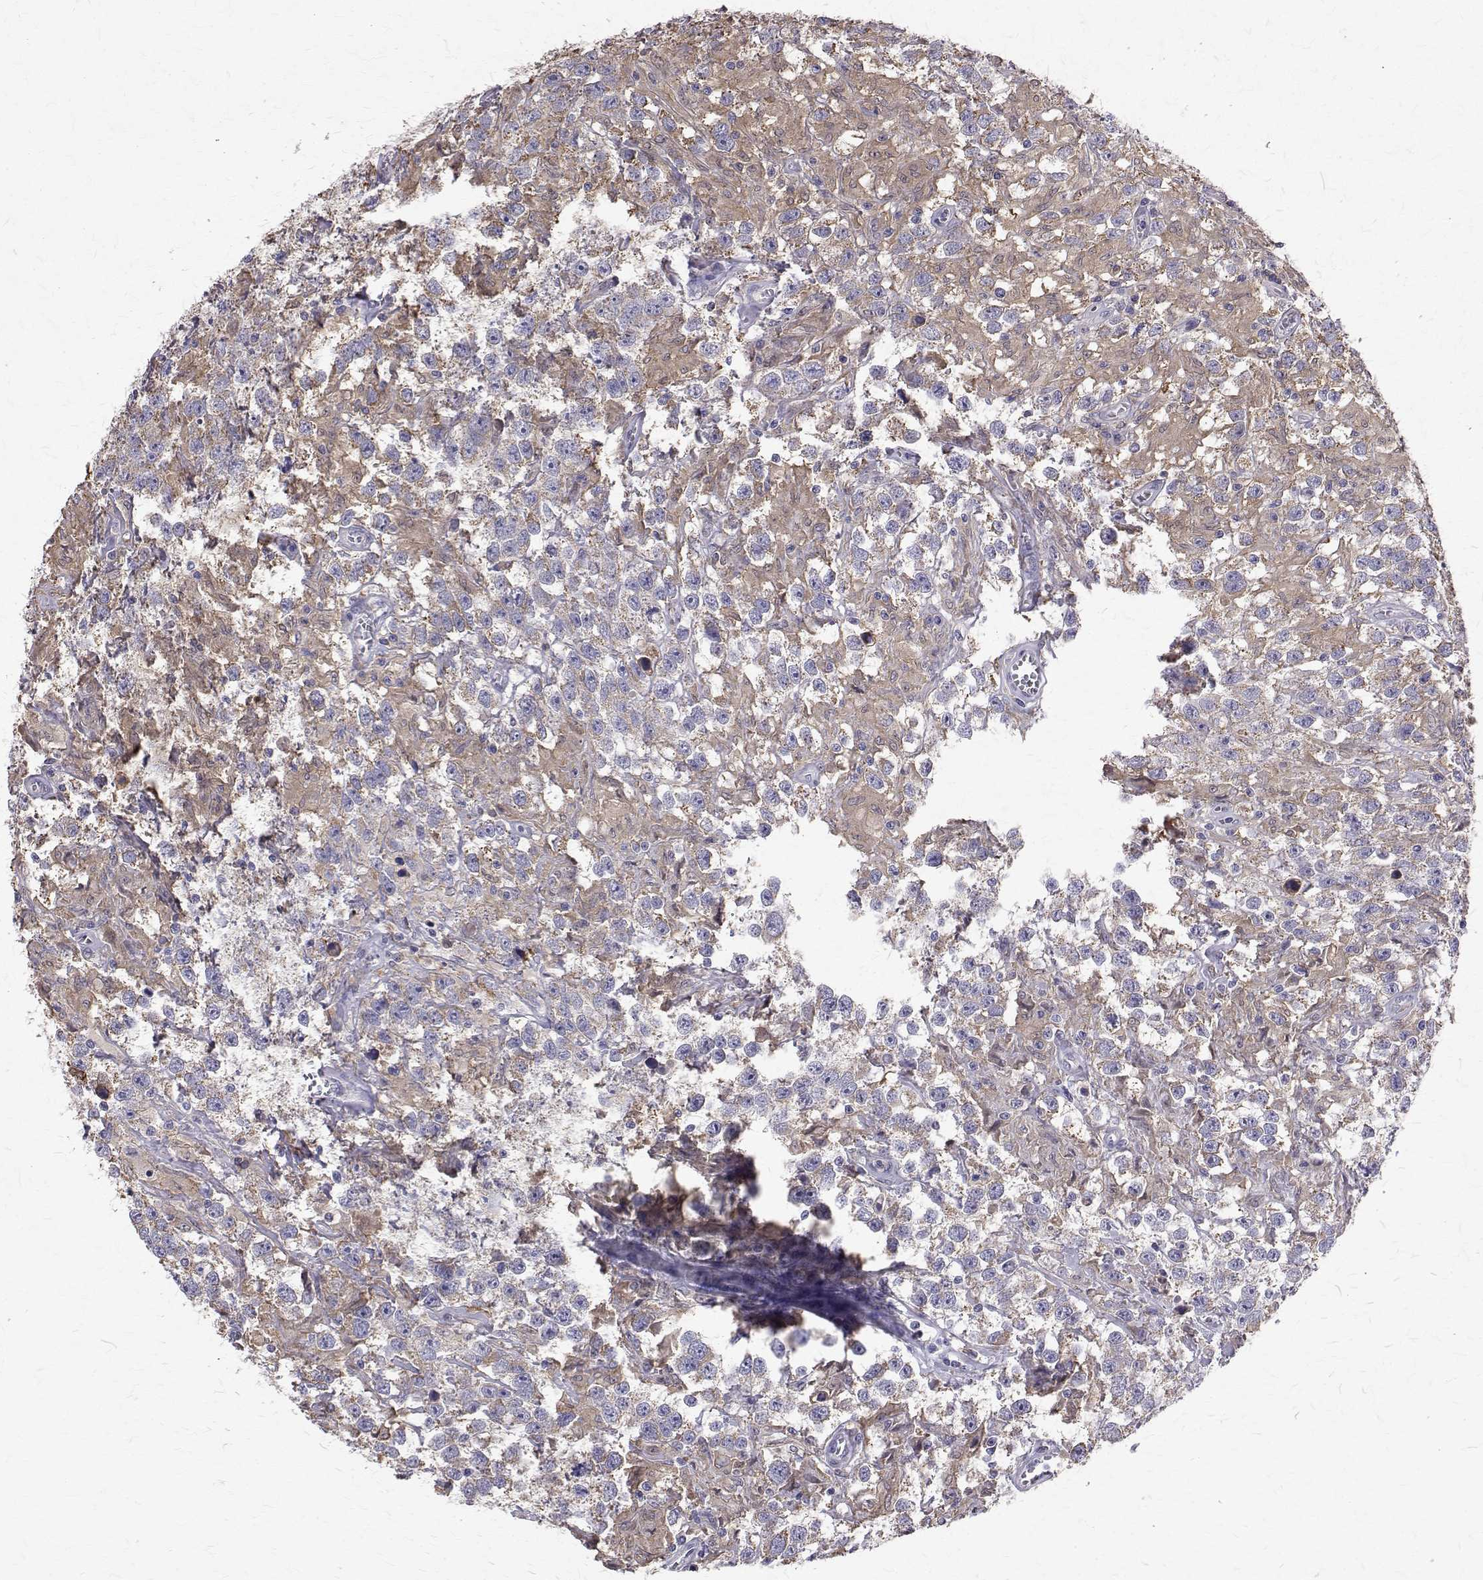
{"staining": {"intensity": "negative", "quantity": "none", "location": "none"}, "tissue": "testis cancer", "cell_type": "Tumor cells", "image_type": "cancer", "snomed": [{"axis": "morphology", "description": "Seminoma, NOS"}, {"axis": "topography", "description": "Testis"}], "caption": "High power microscopy image of an immunohistochemistry photomicrograph of seminoma (testis), revealing no significant staining in tumor cells. (DAB (3,3'-diaminobenzidine) immunohistochemistry (IHC) visualized using brightfield microscopy, high magnification).", "gene": "CCDC89", "patient": {"sex": "male", "age": 43}}